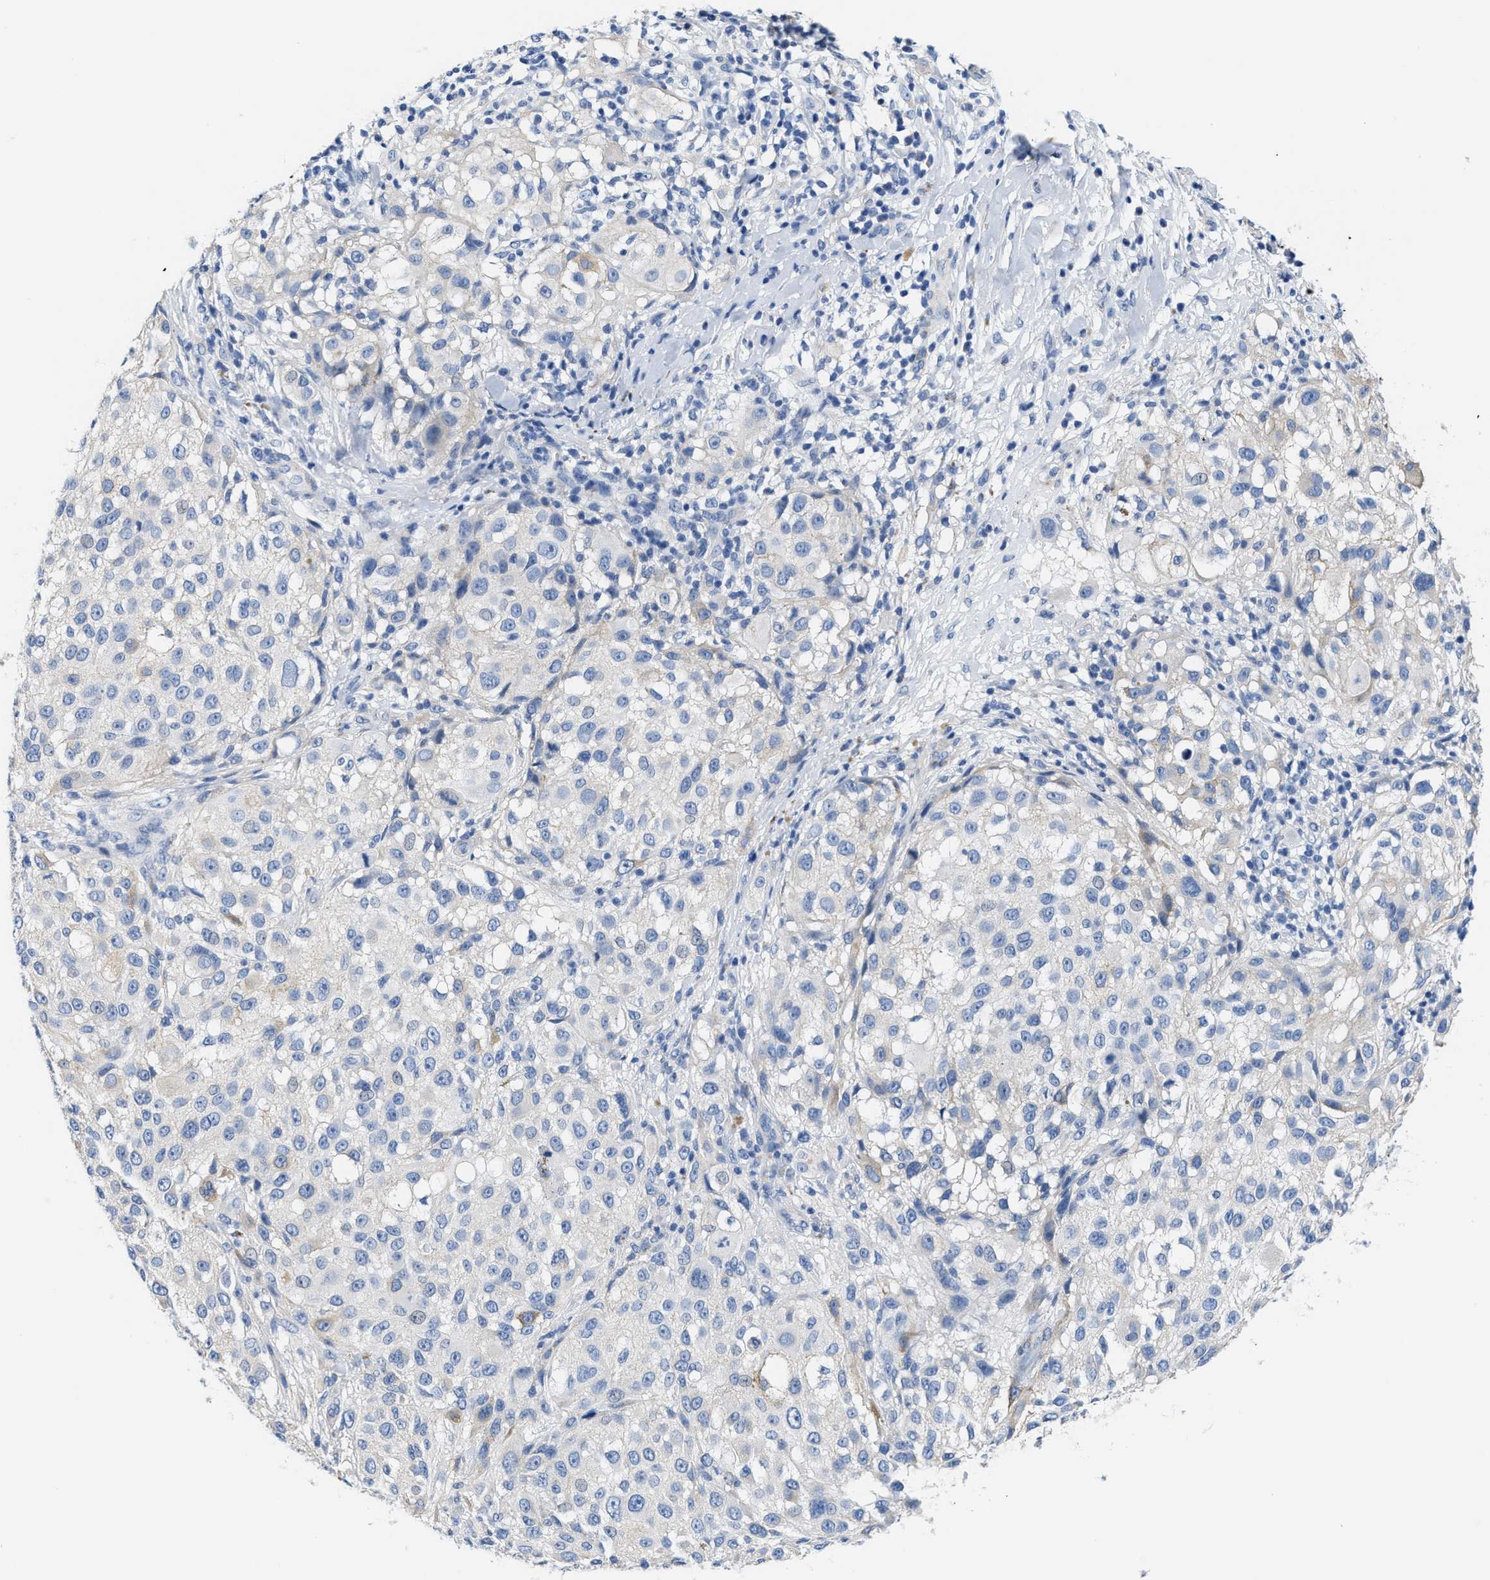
{"staining": {"intensity": "negative", "quantity": "none", "location": "none"}, "tissue": "melanoma", "cell_type": "Tumor cells", "image_type": "cancer", "snomed": [{"axis": "morphology", "description": "Necrosis, NOS"}, {"axis": "morphology", "description": "Malignant melanoma, NOS"}, {"axis": "topography", "description": "Skin"}], "caption": "This is an immunohistochemistry micrograph of human malignant melanoma. There is no positivity in tumor cells.", "gene": "DSCAM", "patient": {"sex": "female", "age": 87}}